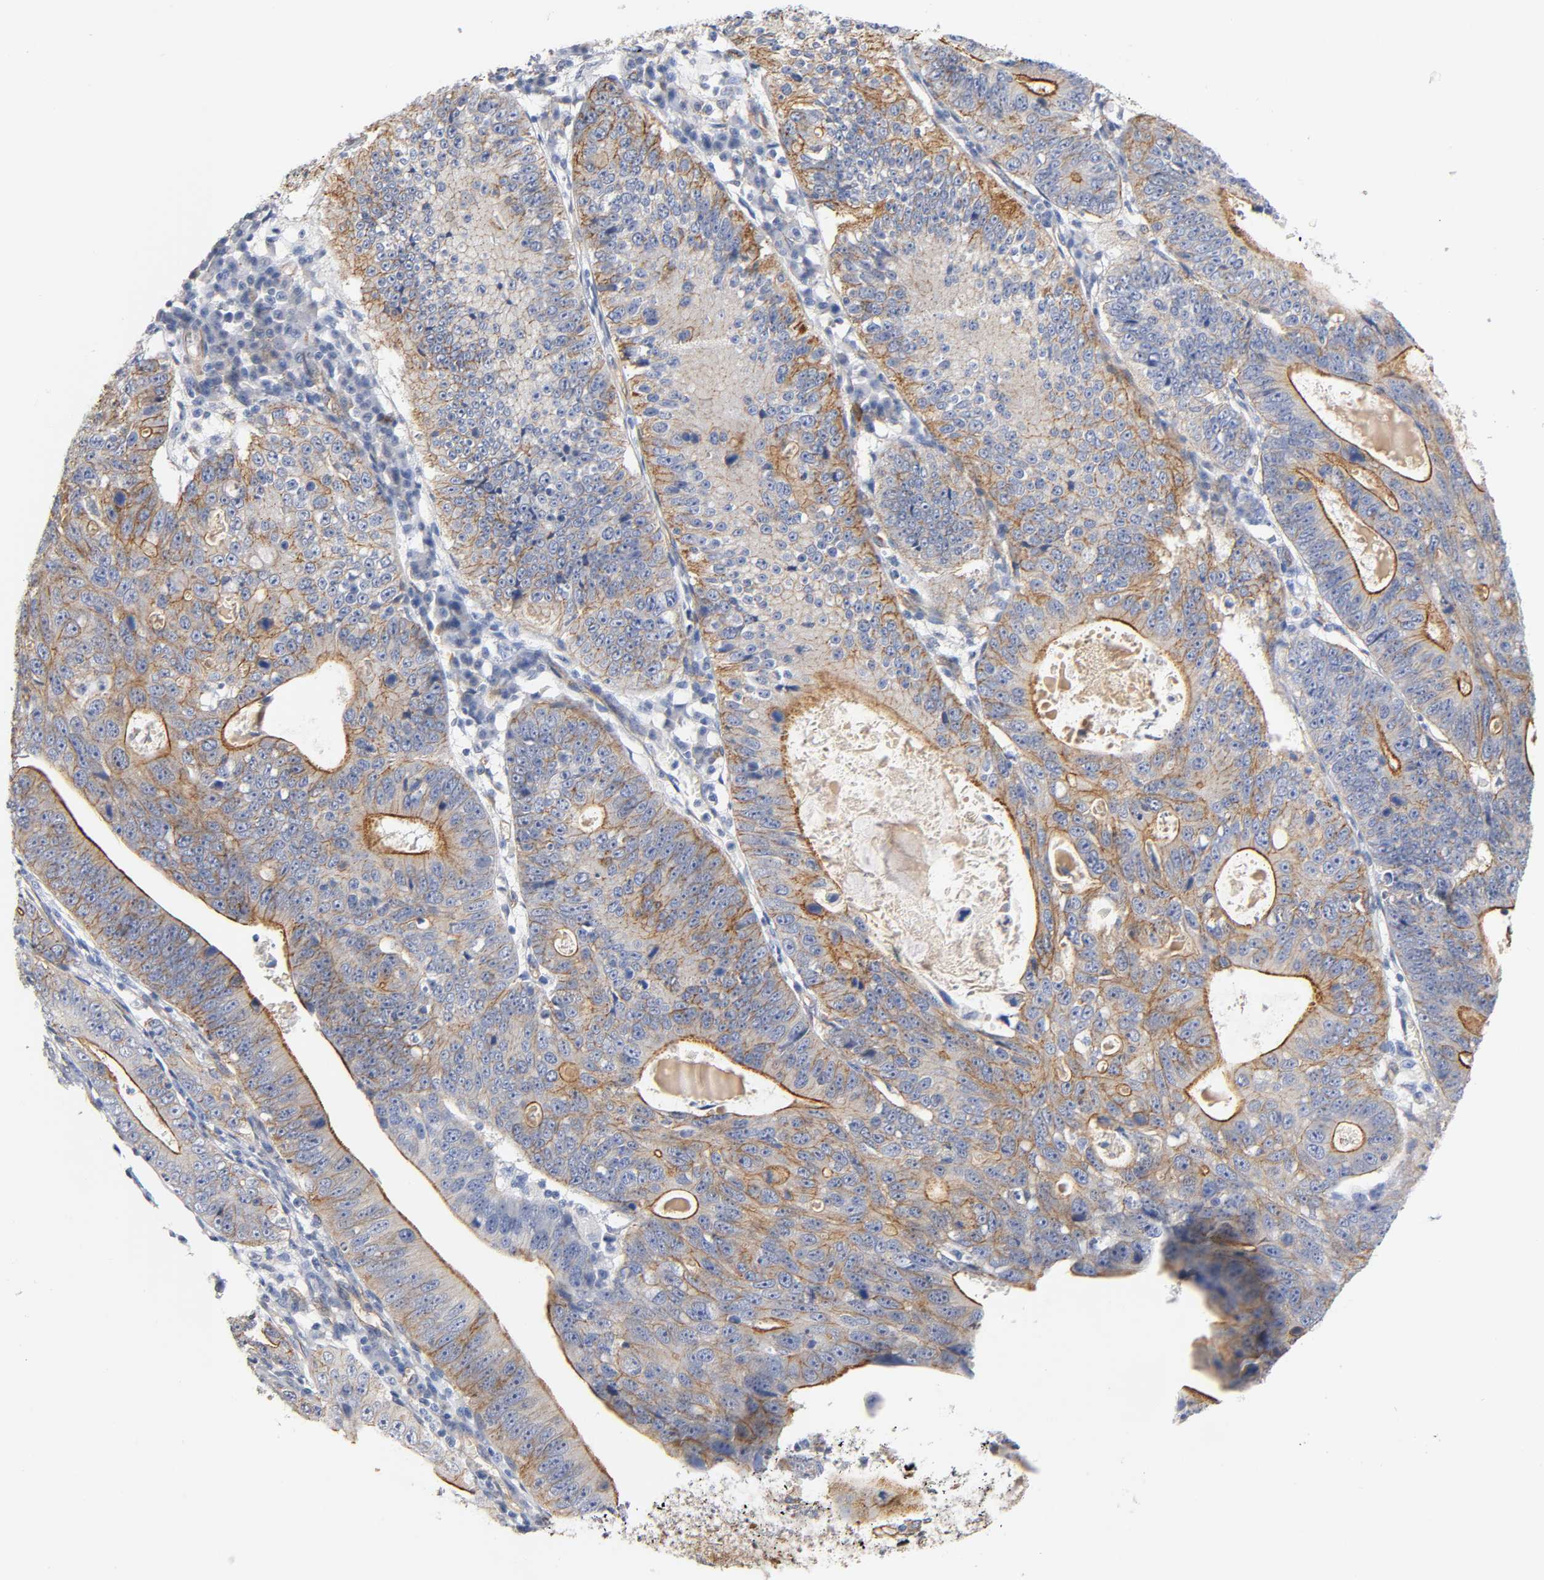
{"staining": {"intensity": "moderate", "quantity": ">75%", "location": "cytoplasmic/membranous"}, "tissue": "stomach cancer", "cell_type": "Tumor cells", "image_type": "cancer", "snomed": [{"axis": "morphology", "description": "Adenocarcinoma, NOS"}, {"axis": "topography", "description": "Stomach"}], "caption": "Human adenocarcinoma (stomach) stained for a protein (brown) reveals moderate cytoplasmic/membranous positive staining in about >75% of tumor cells.", "gene": "SPTAN1", "patient": {"sex": "male", "age": 59}}